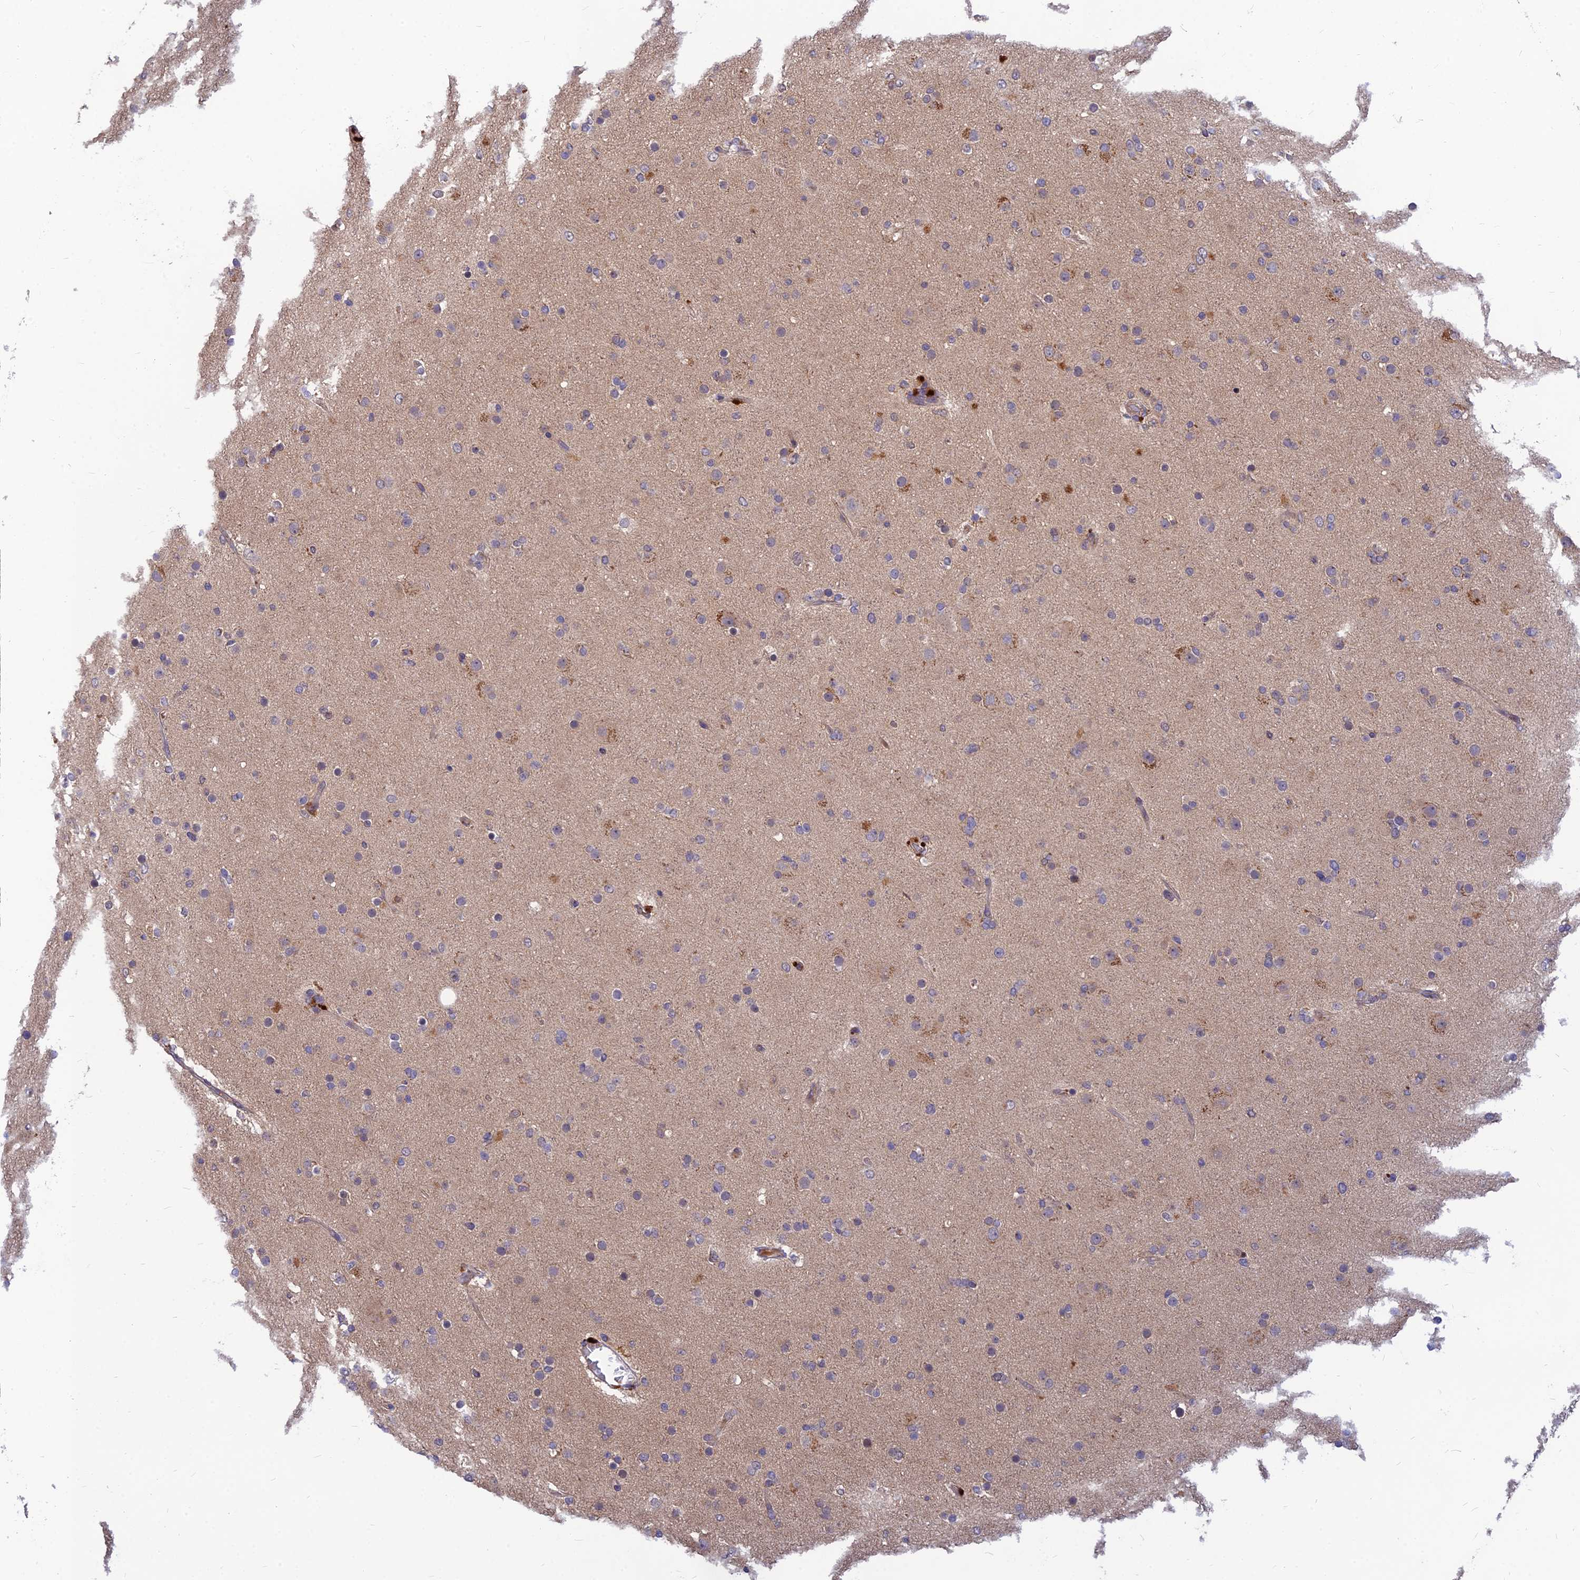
{"staining": {"intensity": "negative", "quantity": "none", "location": "none"}, "tissue": "glioma", "cell_type": "Tumor cells", "image_type": "cancer", "snomed": [{"axis": "morphology", "description": "Glioma, malignant, Low grade"}, {"axis": "topography", "description": "Brain"}], "caption": "DAB (3,3'-diaminobenzidine) immunohistochemical staining of low-grade glioma (malignant) displays no significant staining in tumor cells.", "gene": "FAM151B", "patient": {"sex": "male", "age": 65}}